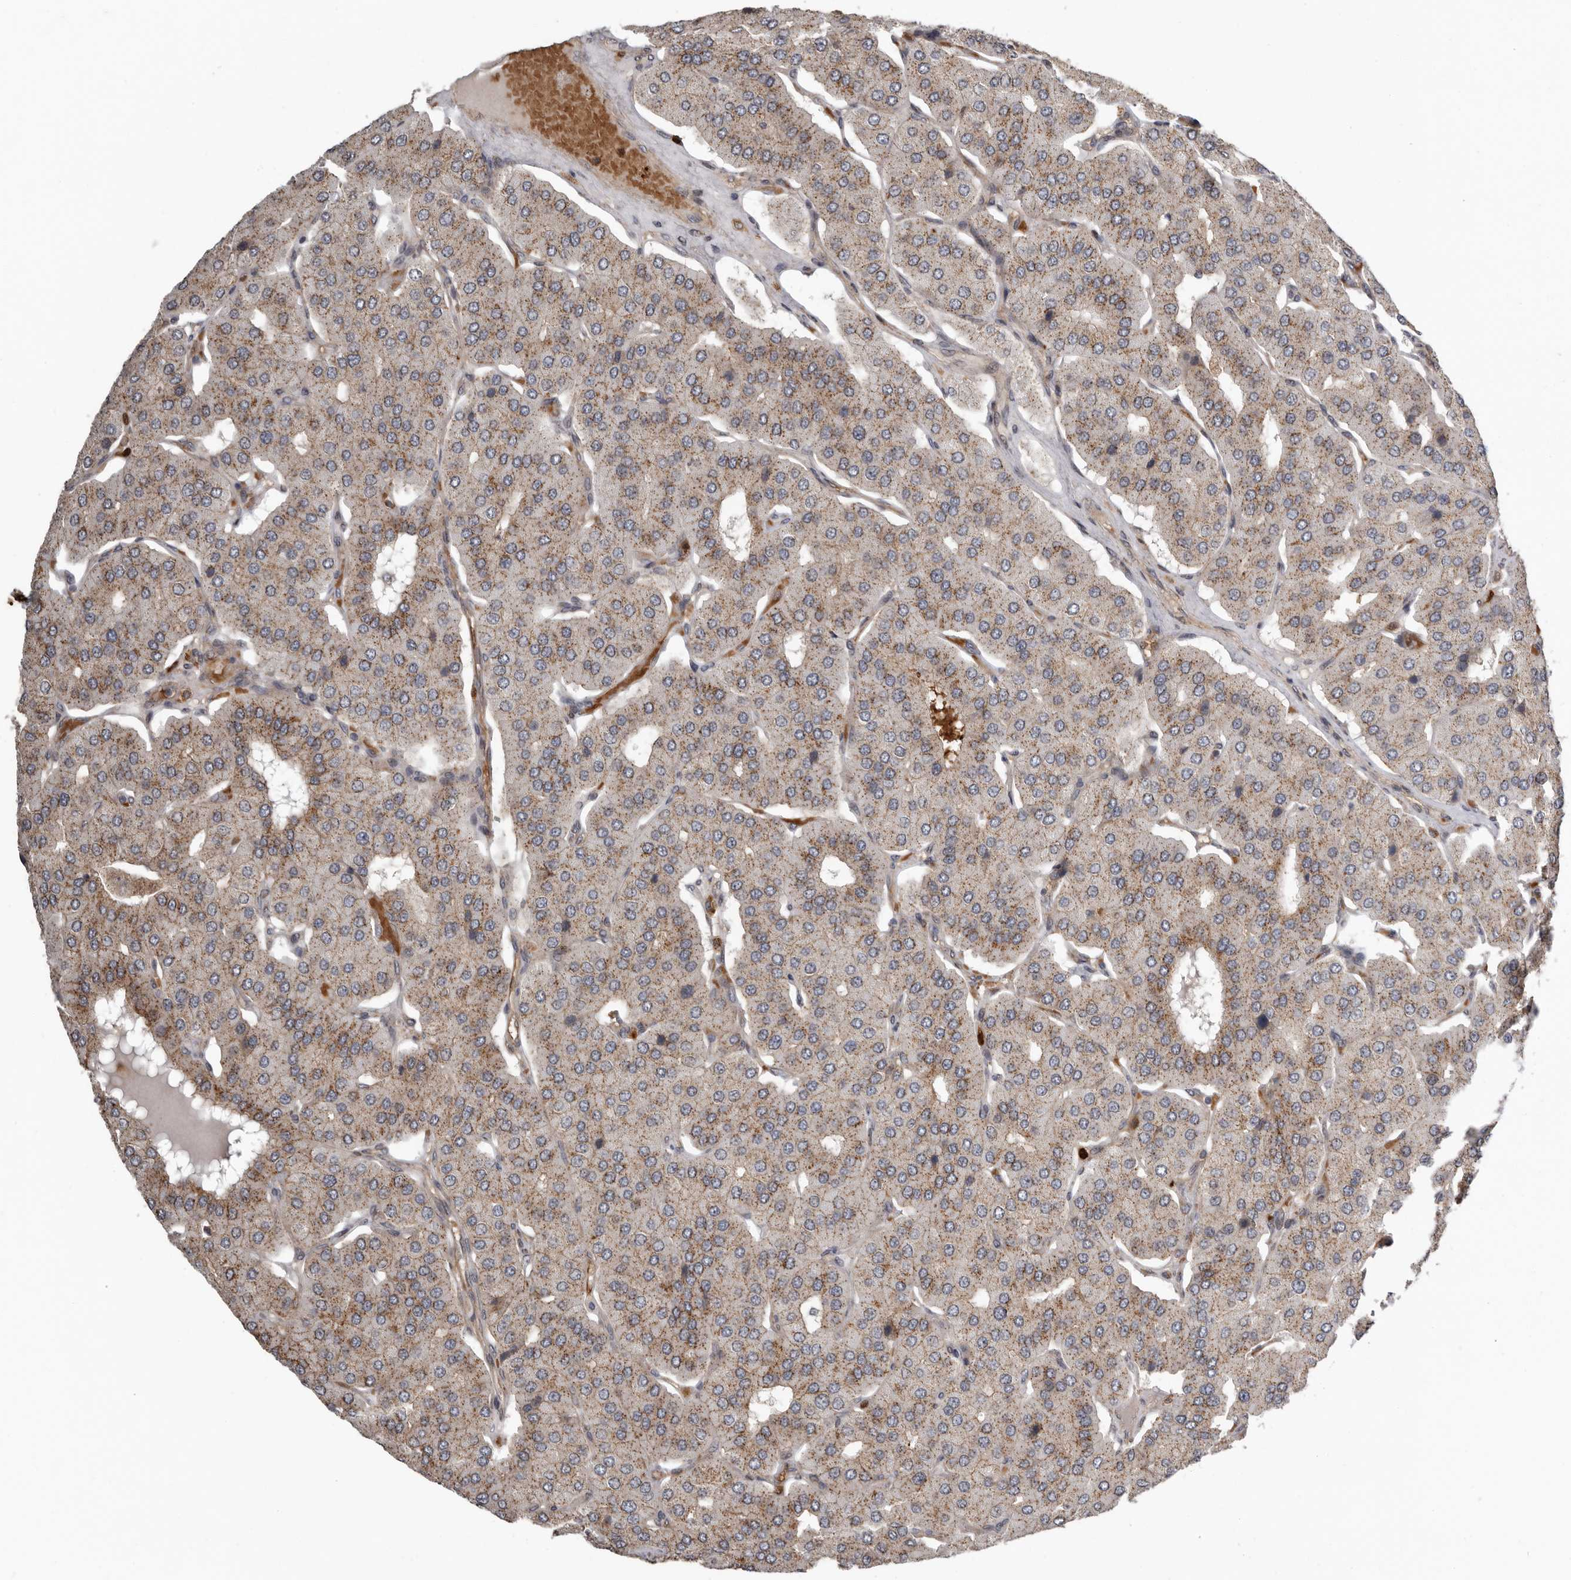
{"staining": {"intensity": "moderate", "quantity": ">75%", "location": "cytoplasmic/membranous"}, "tissue": "parathyroid gland", "cell_type": "Glandular cells", "image_type": "normal", "snomed": [{"axis": "morphology", "description": "Normal tissue, NOS"}, {"axis": "morphology", "description": "Adenoma, NOS"}, {"axis": "topography", "description": "Parathyroid gland"}], "caption": "About >75% of glandular cells in normal human parathyroid gland demonstrate moderate cytoplasmic/membranous protein expression as visualized by brown immunohistochemical staining.", "gene": "FGFR4", "patient": {"sex": "female", "age": 86}}